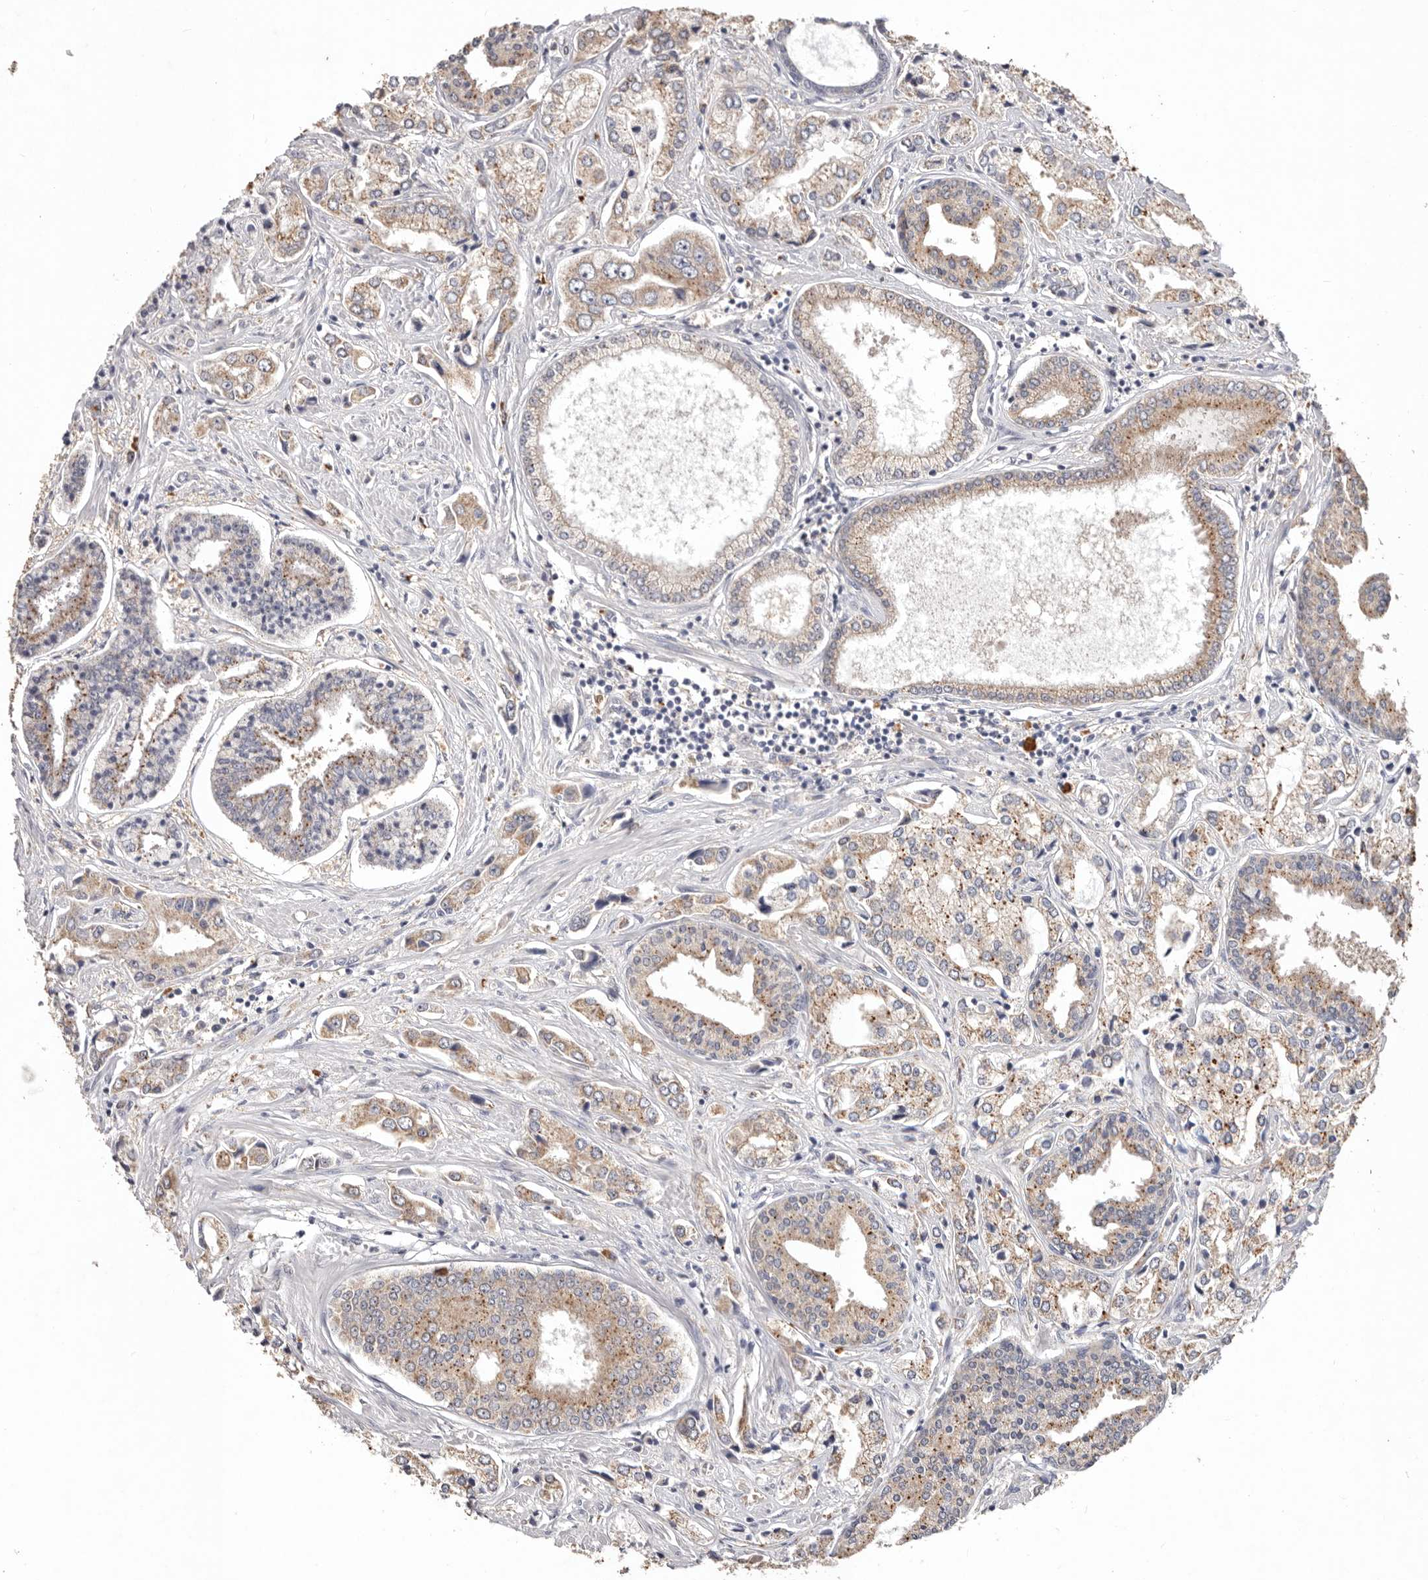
{"staining": {"intensity": "weak", "quantity": "25%-75%", "location": "cytoplasmic/membranous"}, "tissue": "prostate cancer", "cell_type": "Tumor cells", "image_type": "cancer", "snomed": [{"axis": "morphology", "description": "Adenocarcinoma, High grade"}, {"axis": "topography", "description": "Prostate"}], "caption": "The photomicrograph exhibits staining of prostate cancer (high-grade adenocarcinoma), revealing weak cytoplasmic/membranous protein positivity (brown color) within tumor cells.", "gene": "WDR77", "patient": {"sex": "male", "age": 66}}